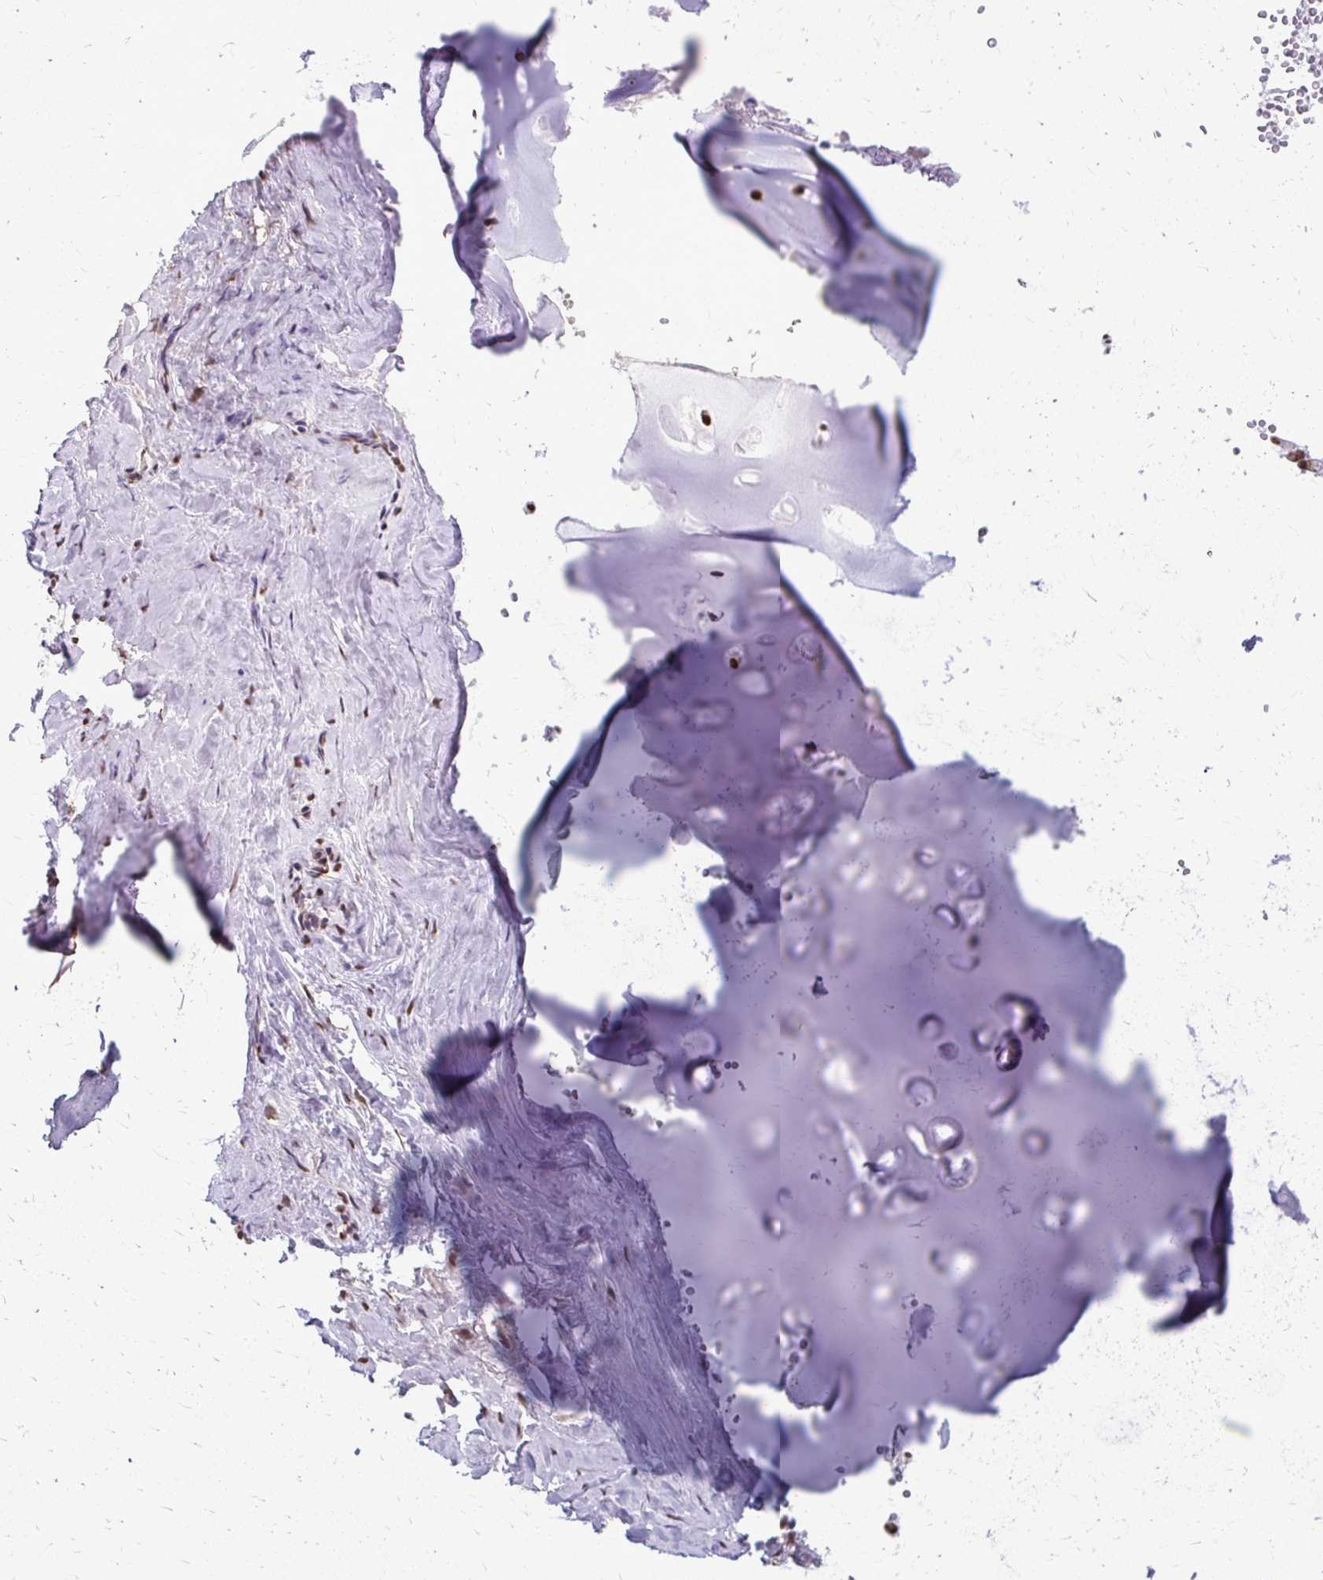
{"staining": {"intensity": "moderate", "quantity": "<25%", "location": "nuclear"}, "tissue": "soft tissue", "cell_type": "Chondrocytes", "image_type": "normal", "snomed": [{"axis": "morphology", "description": "Normal tissue, NOS"}, {"axis": "topography", "description": "Cartilage tissue"}, {"axis": "topography", "description": "Nasopharynx"}, {"axis": "topography", "description": "Thyroid gland"}], "caption": "Immunohistochemistry (IHC) micrograph of normal soft tissue: soft tissue stained using immunohistochemistry (IHC) exhibits low levels of moderate protein expression localized specifically in the nuclear of chondrocytes, appearing as a nuclear brown color.", "gene": "SNRPA", "patient": {"sex": "male", "age": 63}}